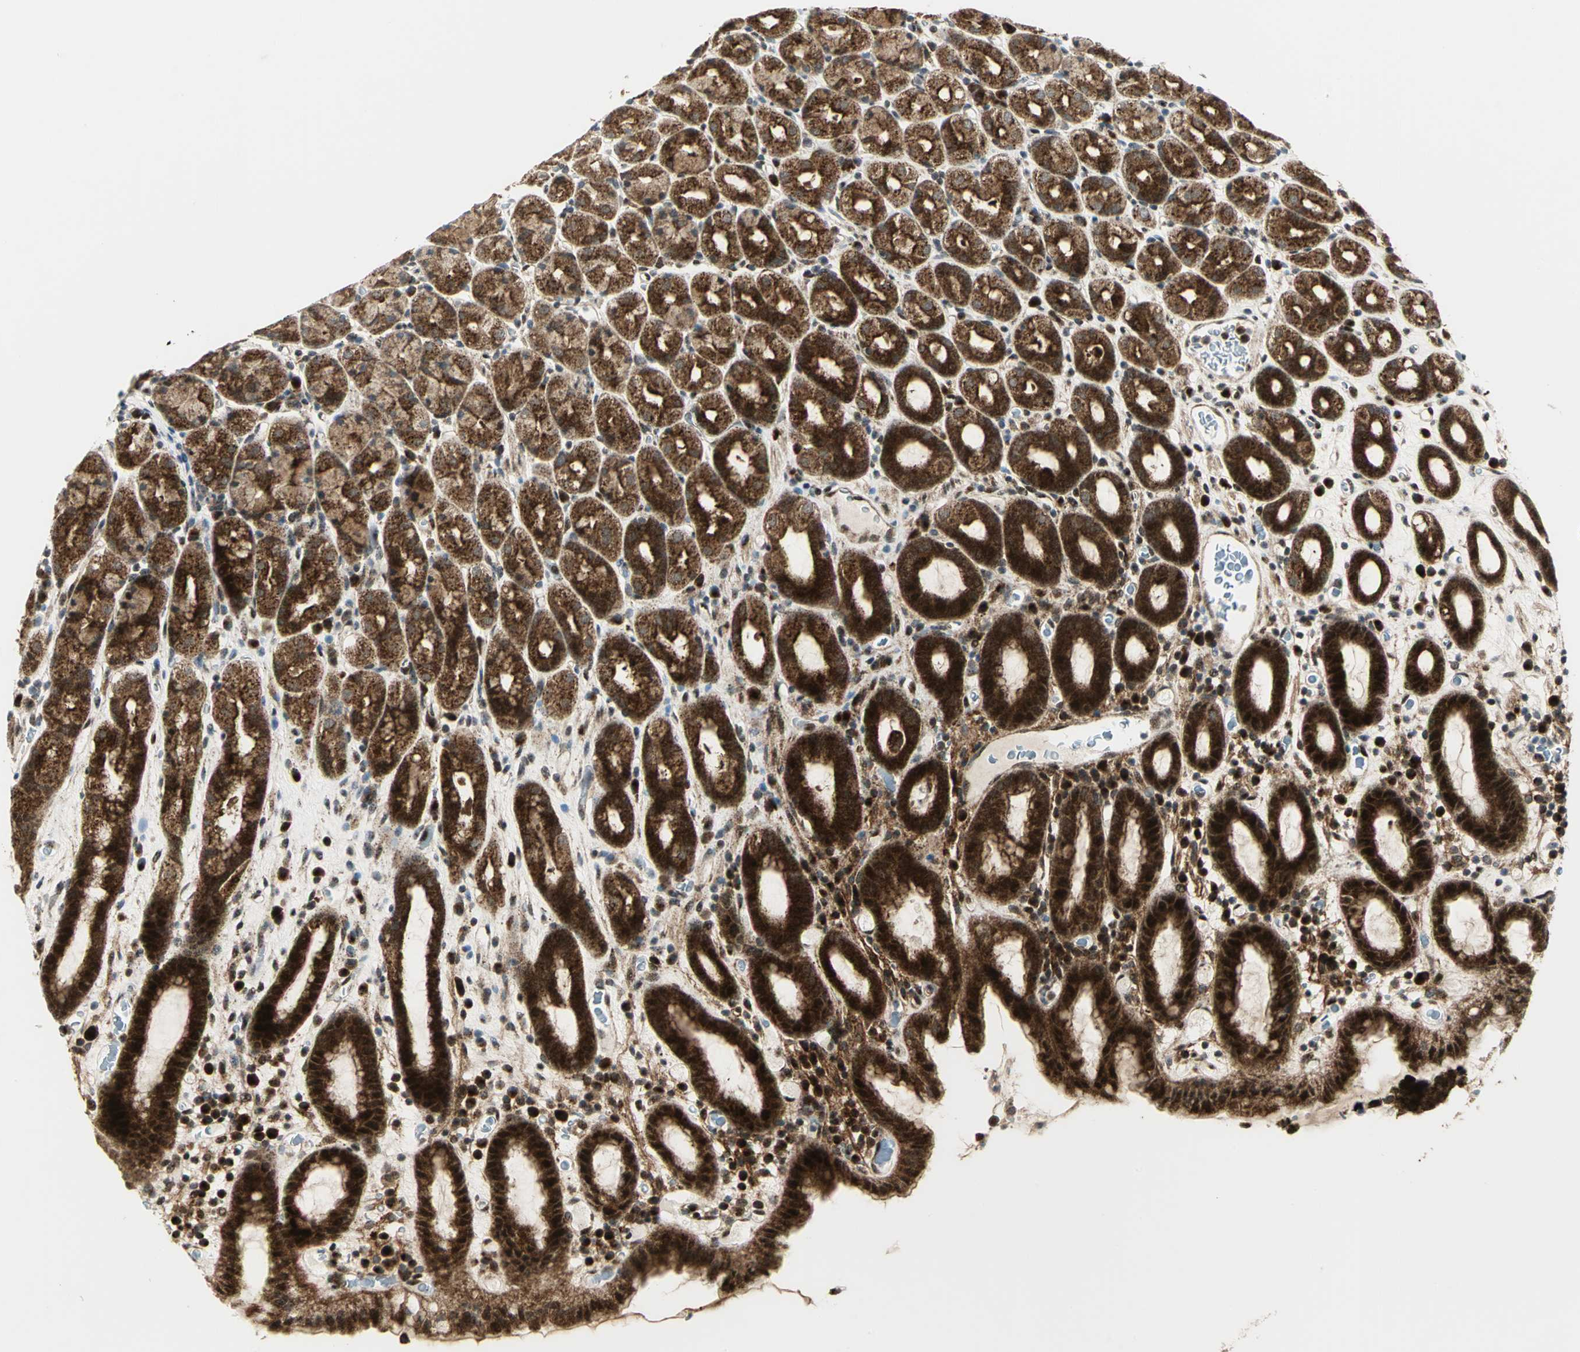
{"staining": {"intensity": "strong", "quantity": ">75%", "location": "cytoplasmic/membranous,nuclear"}, "tissue": "stomach", "cell_type": "Glandular cells", "image_type": "normal", "snomed": [{"axis": "morphology", "description": "Normal tissue, NOS"}, {"axis": "topography", "description": "Stomach, upper"}], "caption": "Immunohistochemical staining of normal human stomach shows >75% levels of strong cytoplasmic/membranous,nuclear protein positivity in approximately >75% of glandular cells. (Brightfield microscopy of DAB IHC at high magnification).", "gene": "ATP6V1A", "patient": {"sex": "male", "age": 68}}